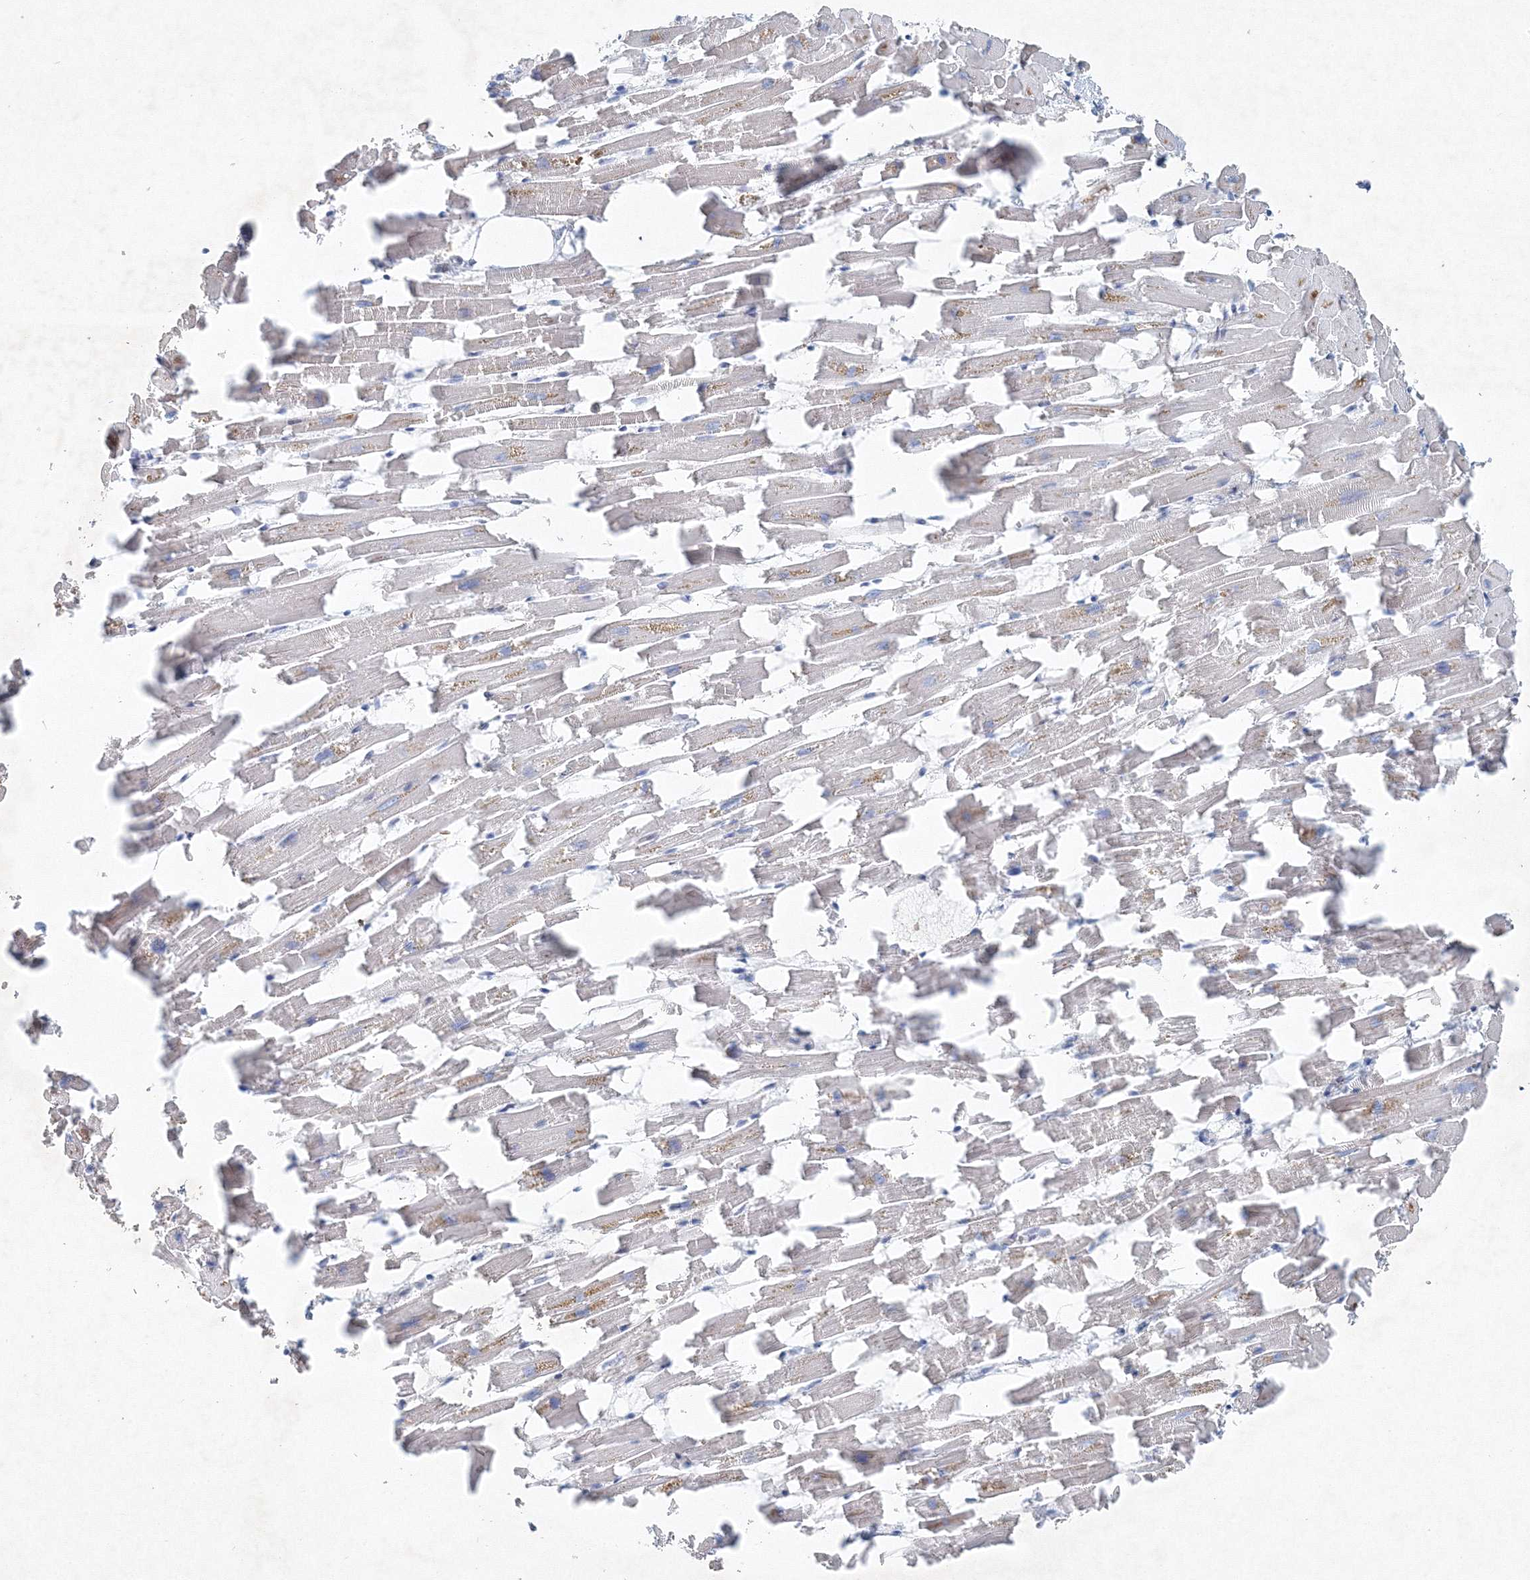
{"staining": {"intensity": "negative", "quantity": "none", "location": "none"}, "tissue": "heart muscle", "cell_type": "Cardiomyocytes", "image_type": "normal", "snomed": [{"axis": "morphology", "description": "Normal tissue, NOS"}, {"axis": "topography", "description": "Heart"}], "caption": "IHC image of benign human heart muscle stained for a protein (brown), which demonstrates no staining in cardiomyocytes. The staining was performed using DAB to visualize the protein expression in brown, while the nuclei were stained in blue with hematoxylin (Magnification: 20x).", "gene": "SH3BP5", "patient": {"sex": "female", "age": 64}}